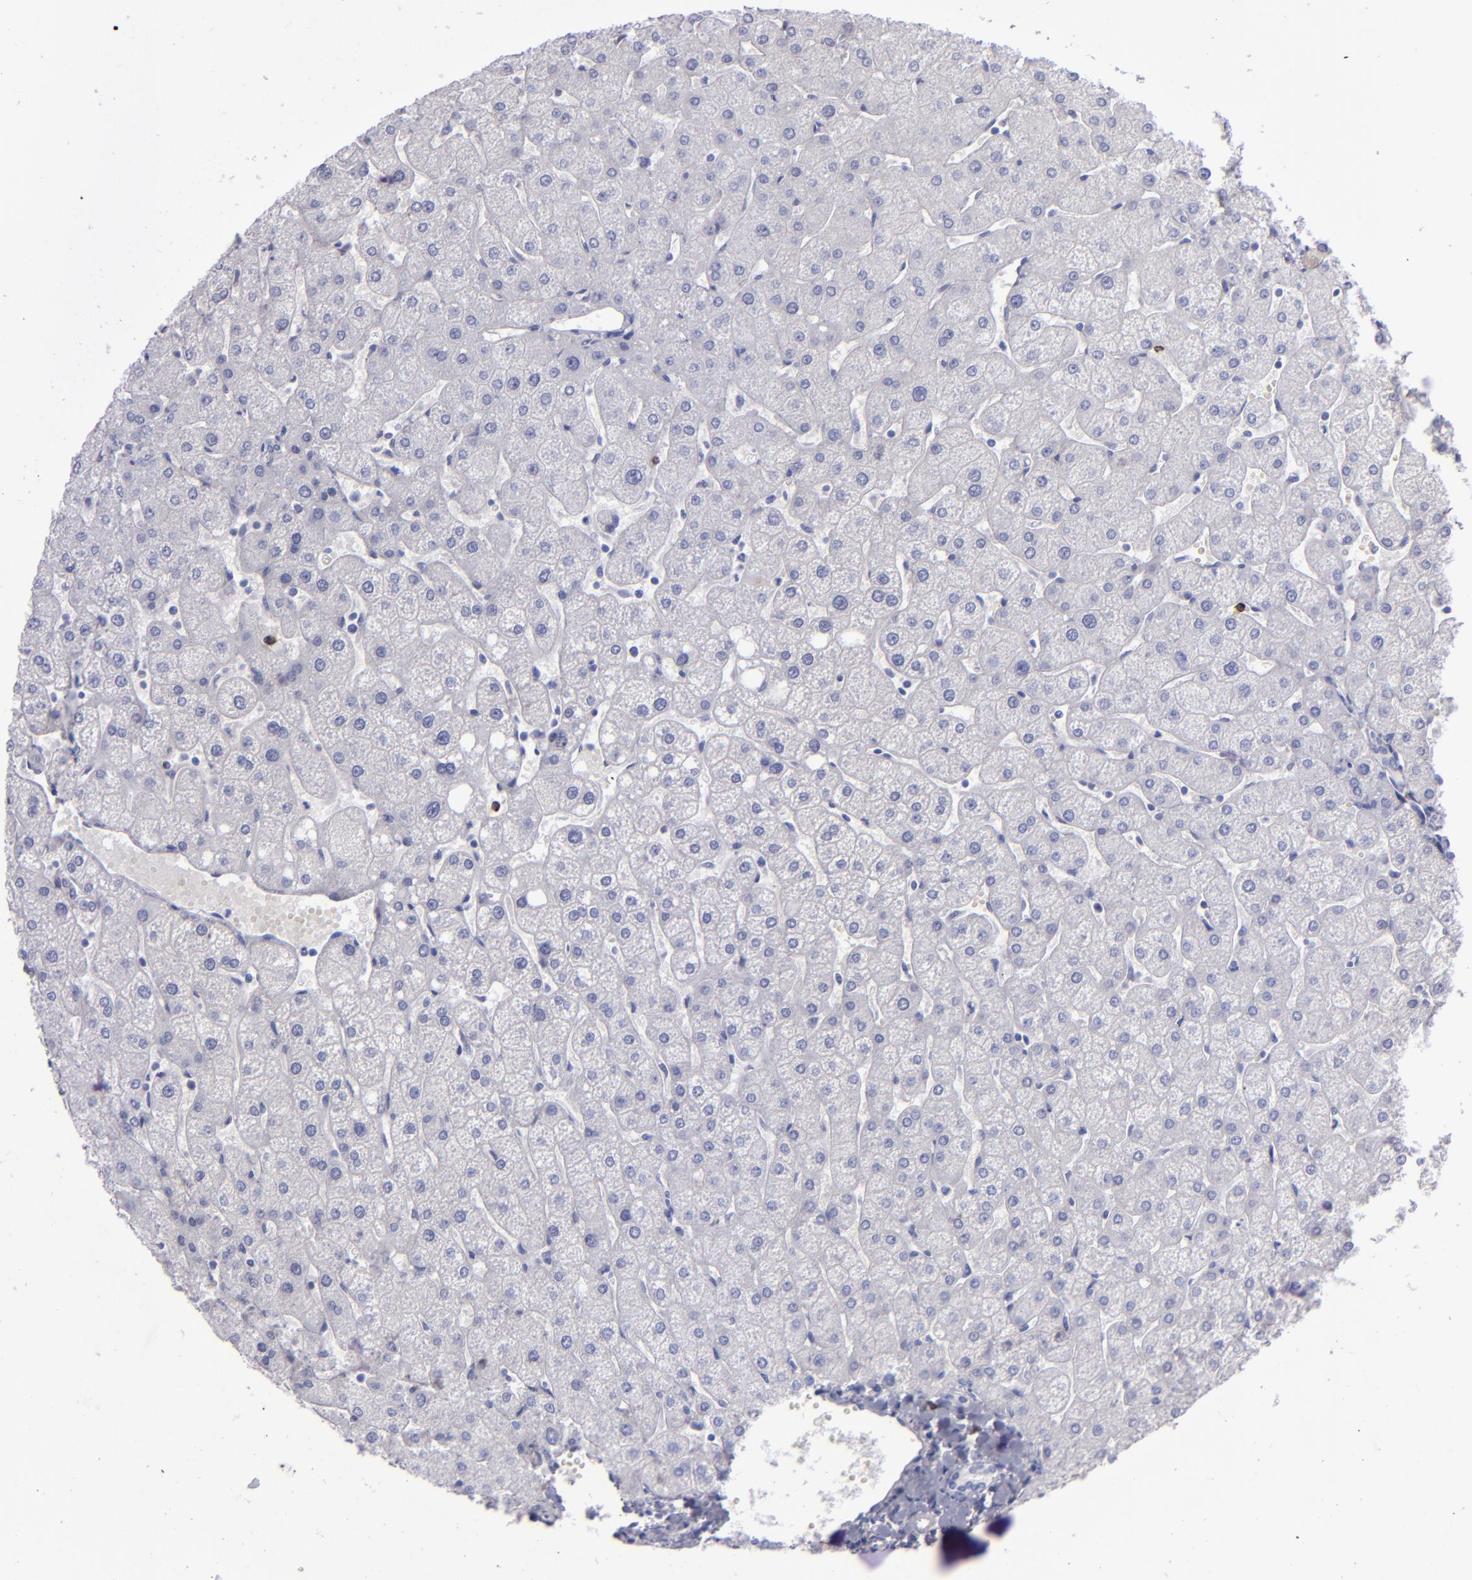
{"staining": {"intensity": "negative", "quantity": "none", "location": "none"}, "tissue": "liver", "cell_type": "Cholangiocytes", "image_type": "normal", "snomed": [{"axis": "morphology", "description": "Normal tissue, NOS"}, {"axis": "topography", "description": "Liver"}], "caption": "Immunohistochemistry image of normal liver stained for a protein (brown), which displays no expression in cholangiocytes.", "gene": "CD22", "patient": {"sex": "male", "age": 67}}